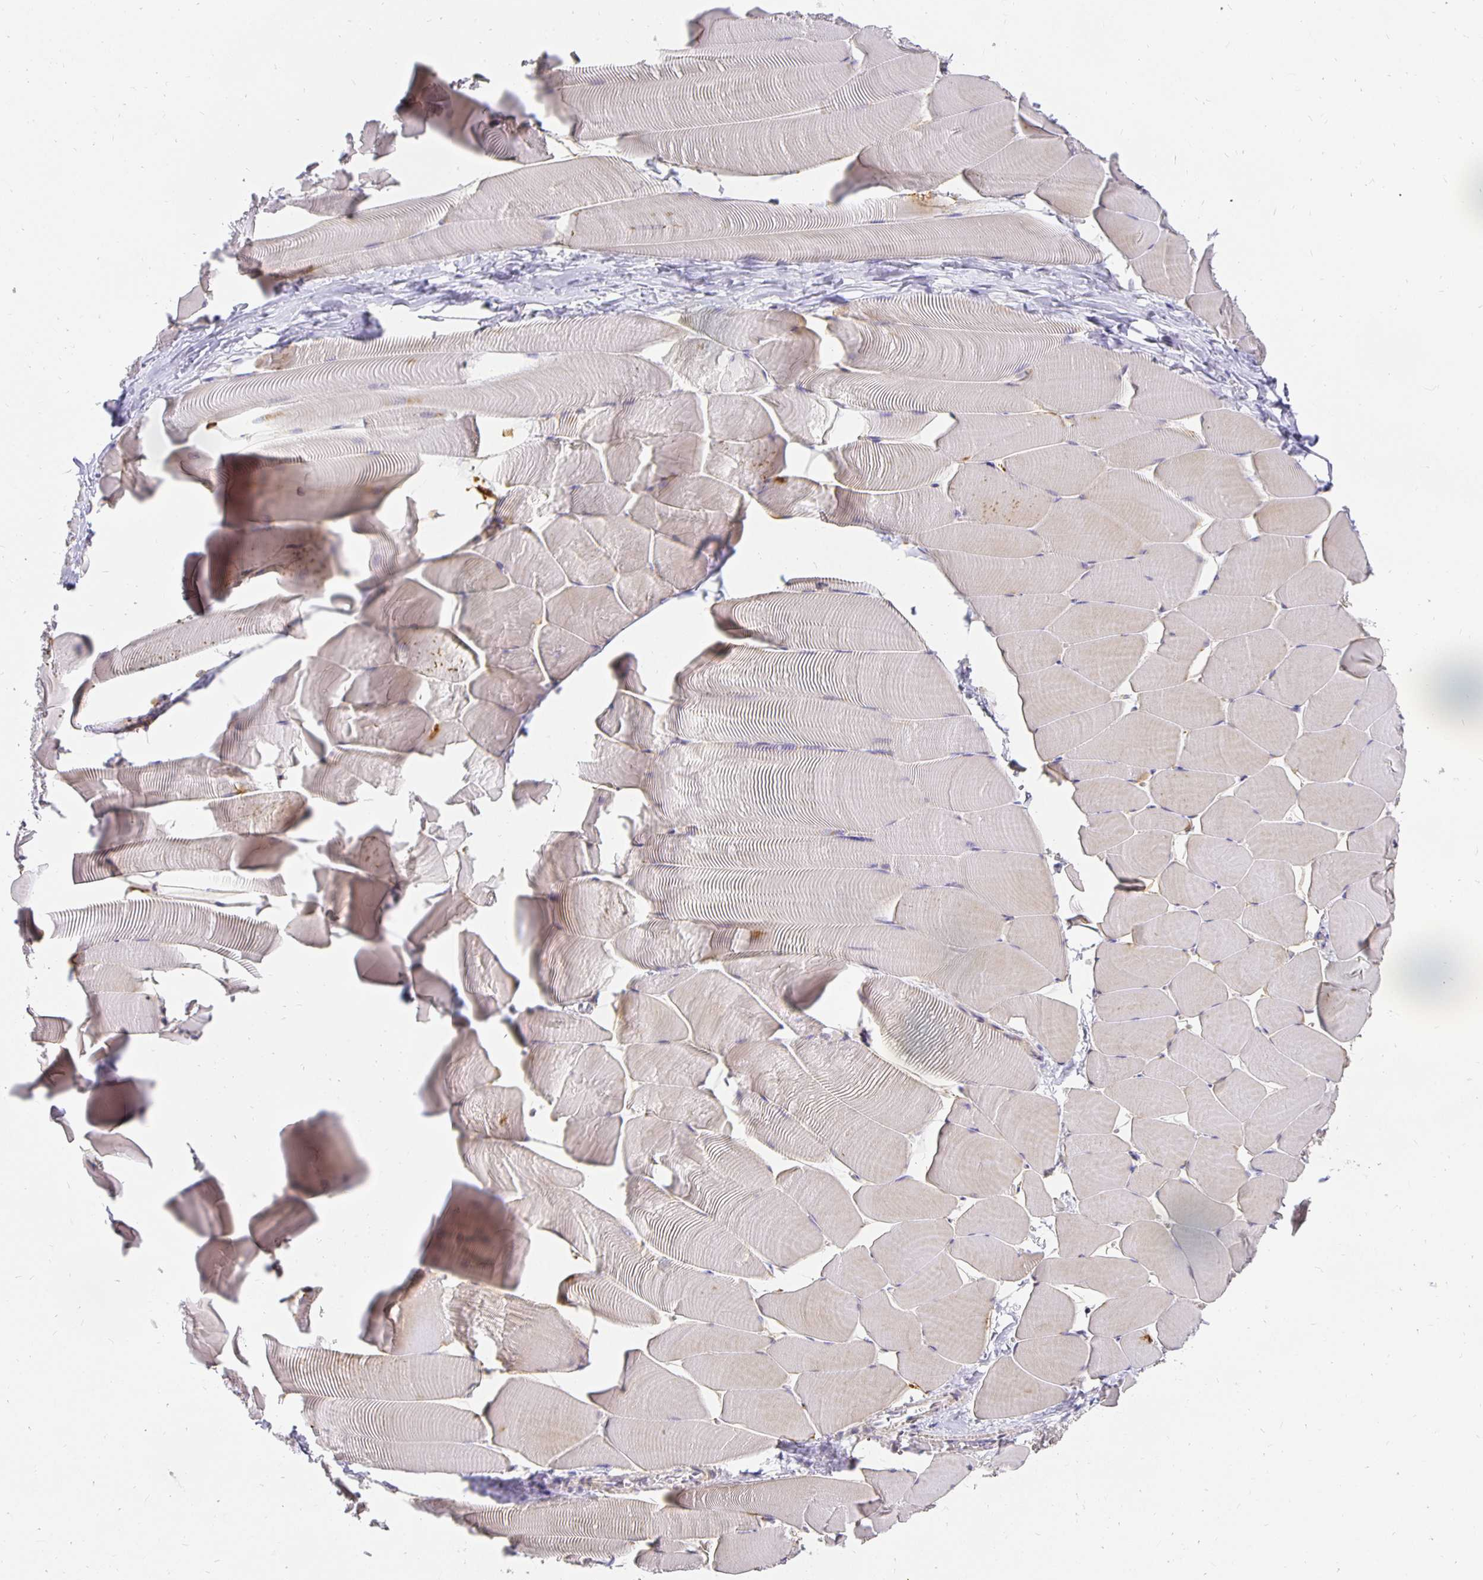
{"staining": {"intensity": "negative", "quantity": "none", "location": "none"}, "tissue": "skeletal muscle", "cell_type": "Myocytes", "image_type": "normal", "snomed": [{"axis": "morphology", "description": "Normal tissue, NOS"}, {"axis": "topography", "description": "Skeletal muscle"}], "caption": "DAB (3,3'-diaminobenzidine) immunohistochemical staining of normal human skeletal muscle demonstrates no significant positivity in myocytes. (Immunohistochemistry, brightfield microscopy, high magnification).", "gene": "PLOD1", "patient": {"sex": "male", "age": 25}}